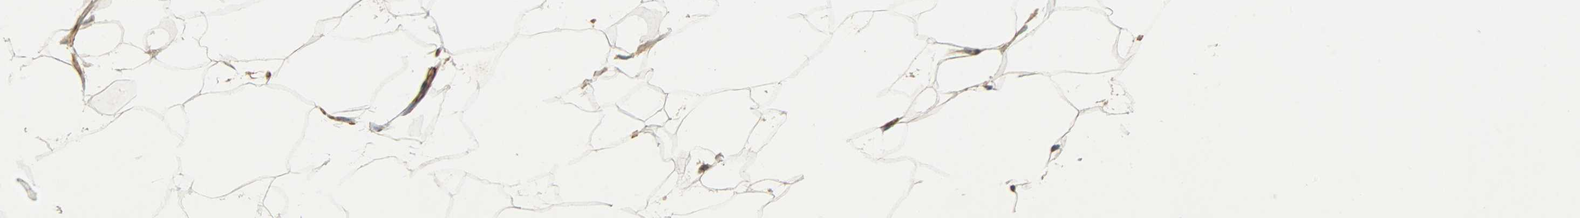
{"staining": {"intensity": "weak", "quantity": ">75%", "location": "cytoplasmic/membranous"}, "tissue": "adipose tissue", "cell_type": "Adipocytes", "image_type": "normal", "snomed": [{"axis": "morphology", "description": "Normal tissue, NOS"}, {"axis": "morphology", "description": "Duct carcinoma"}, {"axis": "topography", "description": "Breast"}, {"axis": "topography", "description": "Adipose tissue"}], "caption": "The micrograph displays staining of benign adipose tissue, revealing weak cytoplasmic/membranous protein expression (brown color) within adipocytes.", "gene": "KIAA1217", "patient": {"sex": "female", "age": 37}}